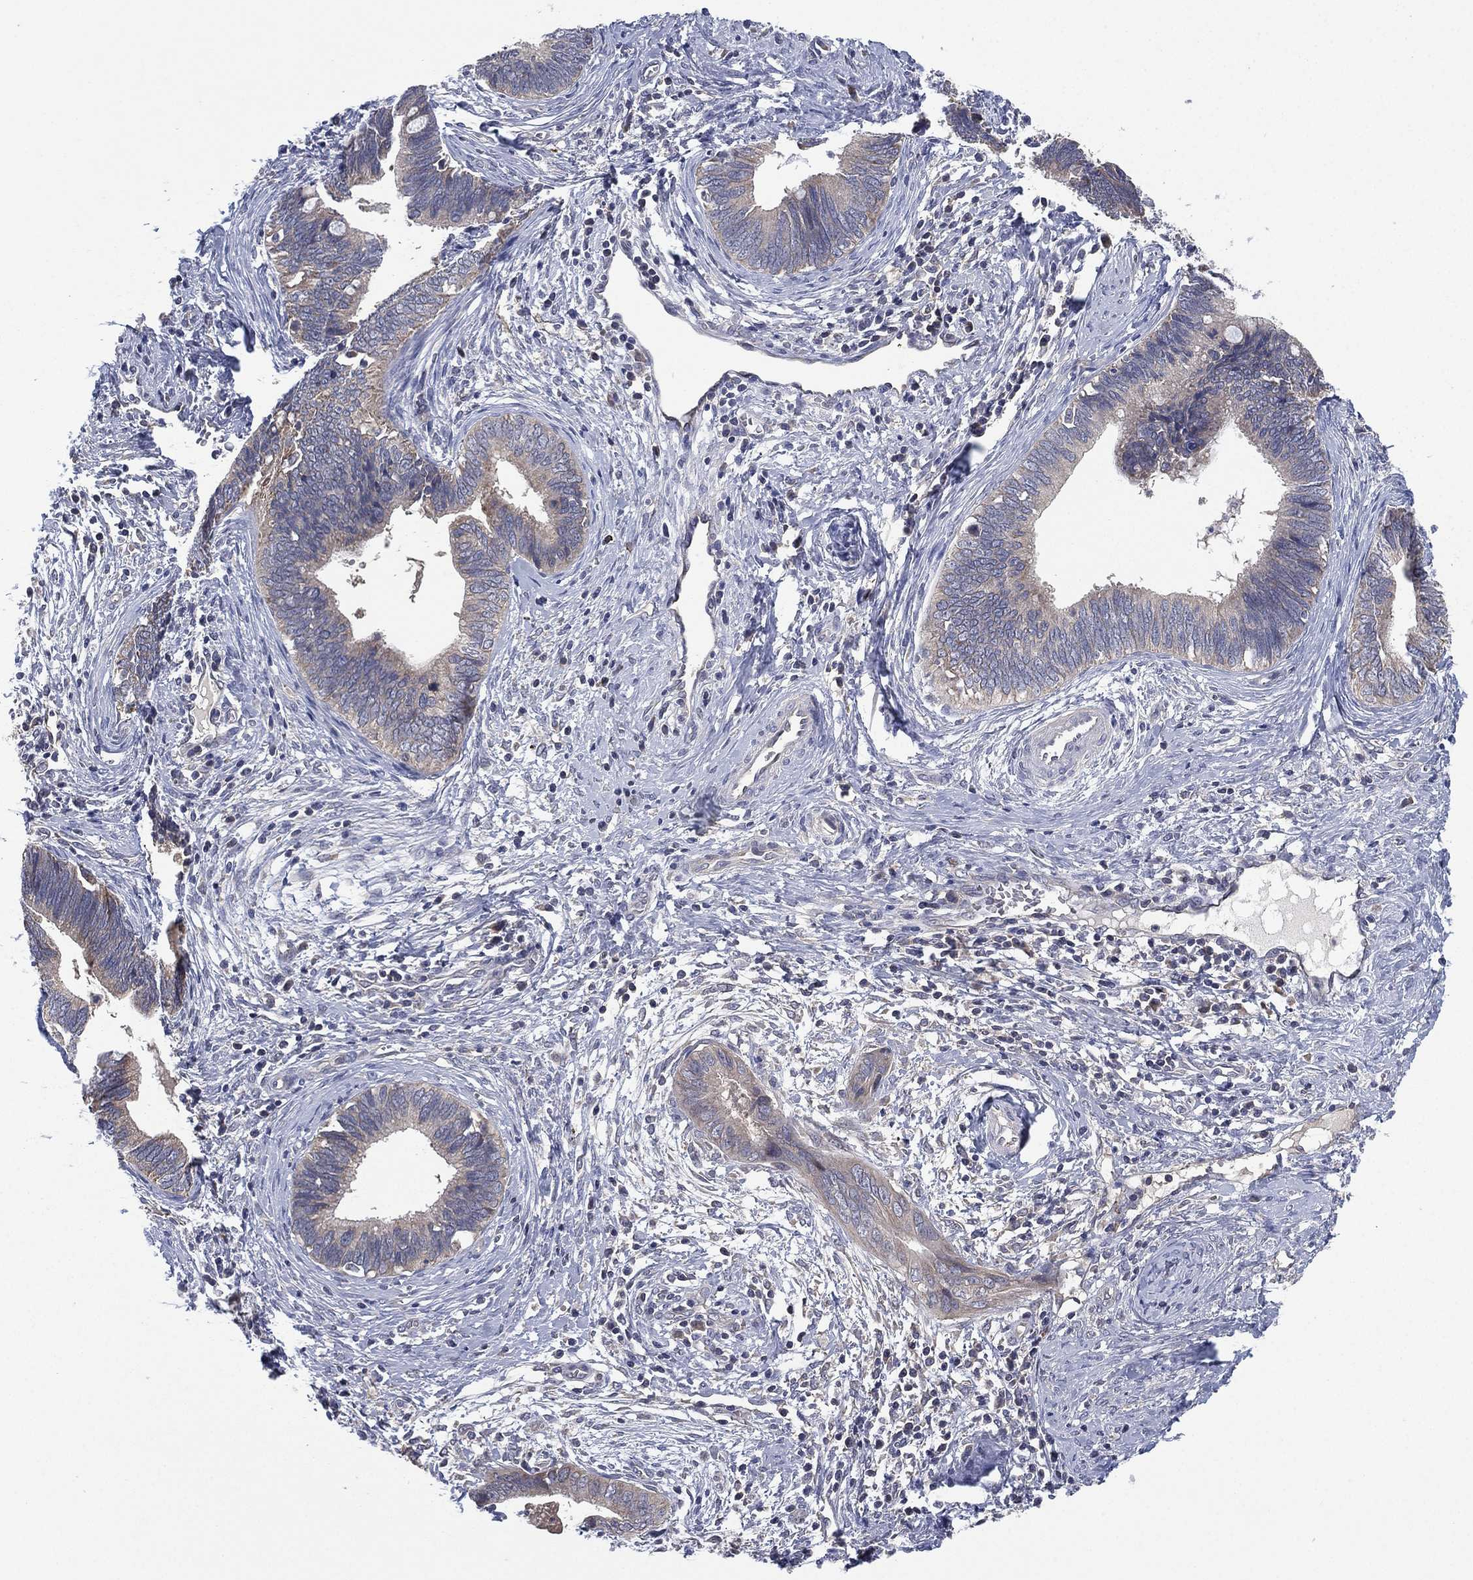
{"staining": {"intensity": "negative", "quantity": "none", "location": "none"}, "tissue": "cervical cancer", "cell_type": "Tumor cells", "image_type": "cancer", "snomed": [{"axis": "morphology", "description": "Adenocarcinoma, NOS"}, {"axis": "topography", "description": "Cervix"}], "caption": "Tumor cells show no significant protein positivity in adenocarcinoma (cervical).", "gene": "MPP7", "patient": {"sex": "female", "age": 42}}